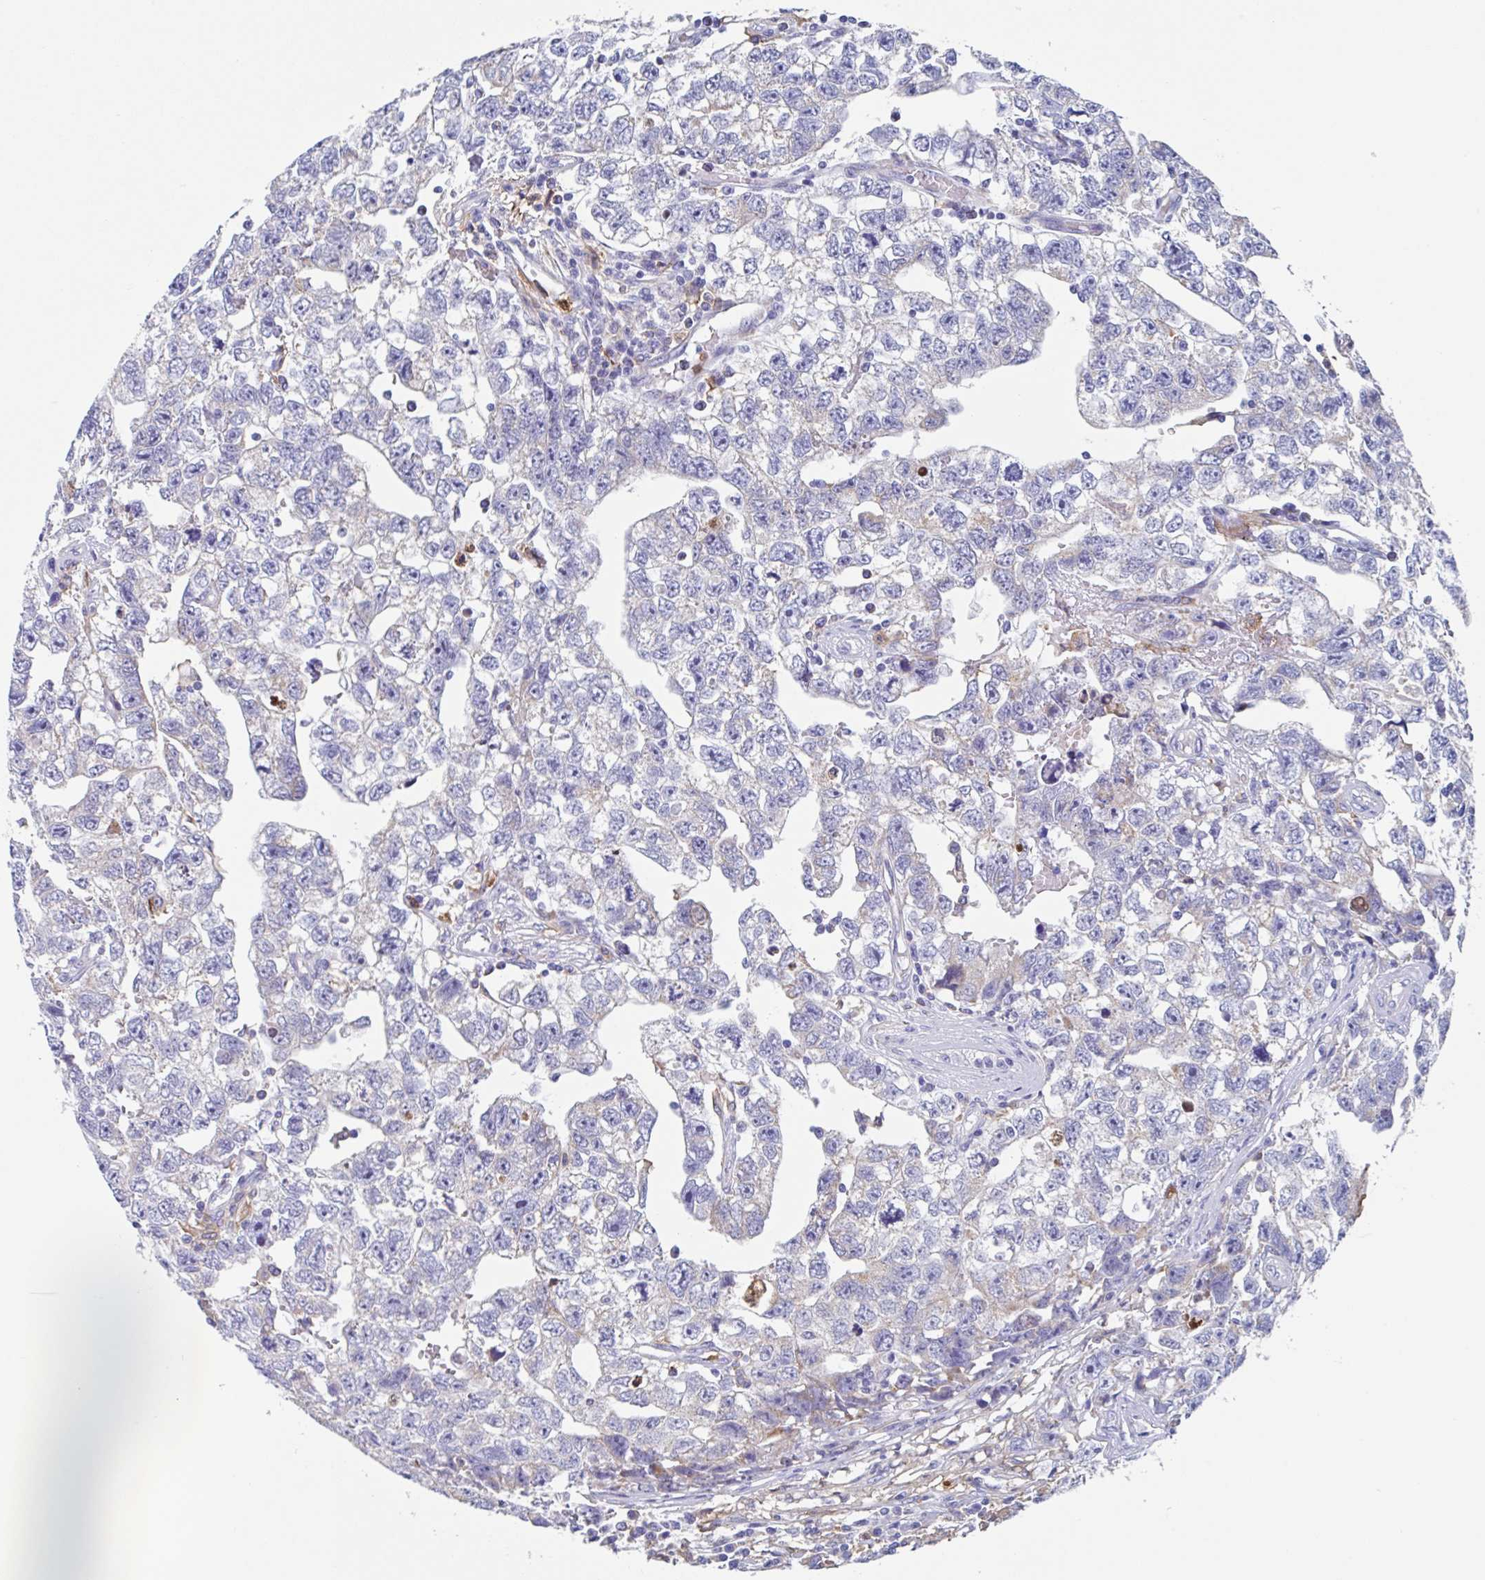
{"staining": {"intensity": "moderate", "quantity": "<25%", "location": "cytoplasmic/membranous"}, "tissue": "testis cancer", "cell_type": "Tumor cells", "image_type": "cancer", "snomed": [{"axis": "morphology", "description": "Carcinoma, Embryonal, NOS"}, {"axis": "topography", "description": "Testis"}], "caption": "An immunohistochemistry (IHC) image of tumor tissue is shown. Protein staining in brown shows moderate cytoplasmic/membranous positivity in testis cancer within tumor cells. (DAB (3,3'-diaminobenzidine) IHC with brightfield microscopy, high magnification).", "gene": "FCGR3A", "patient": {"sex": "male", "age": 22}}